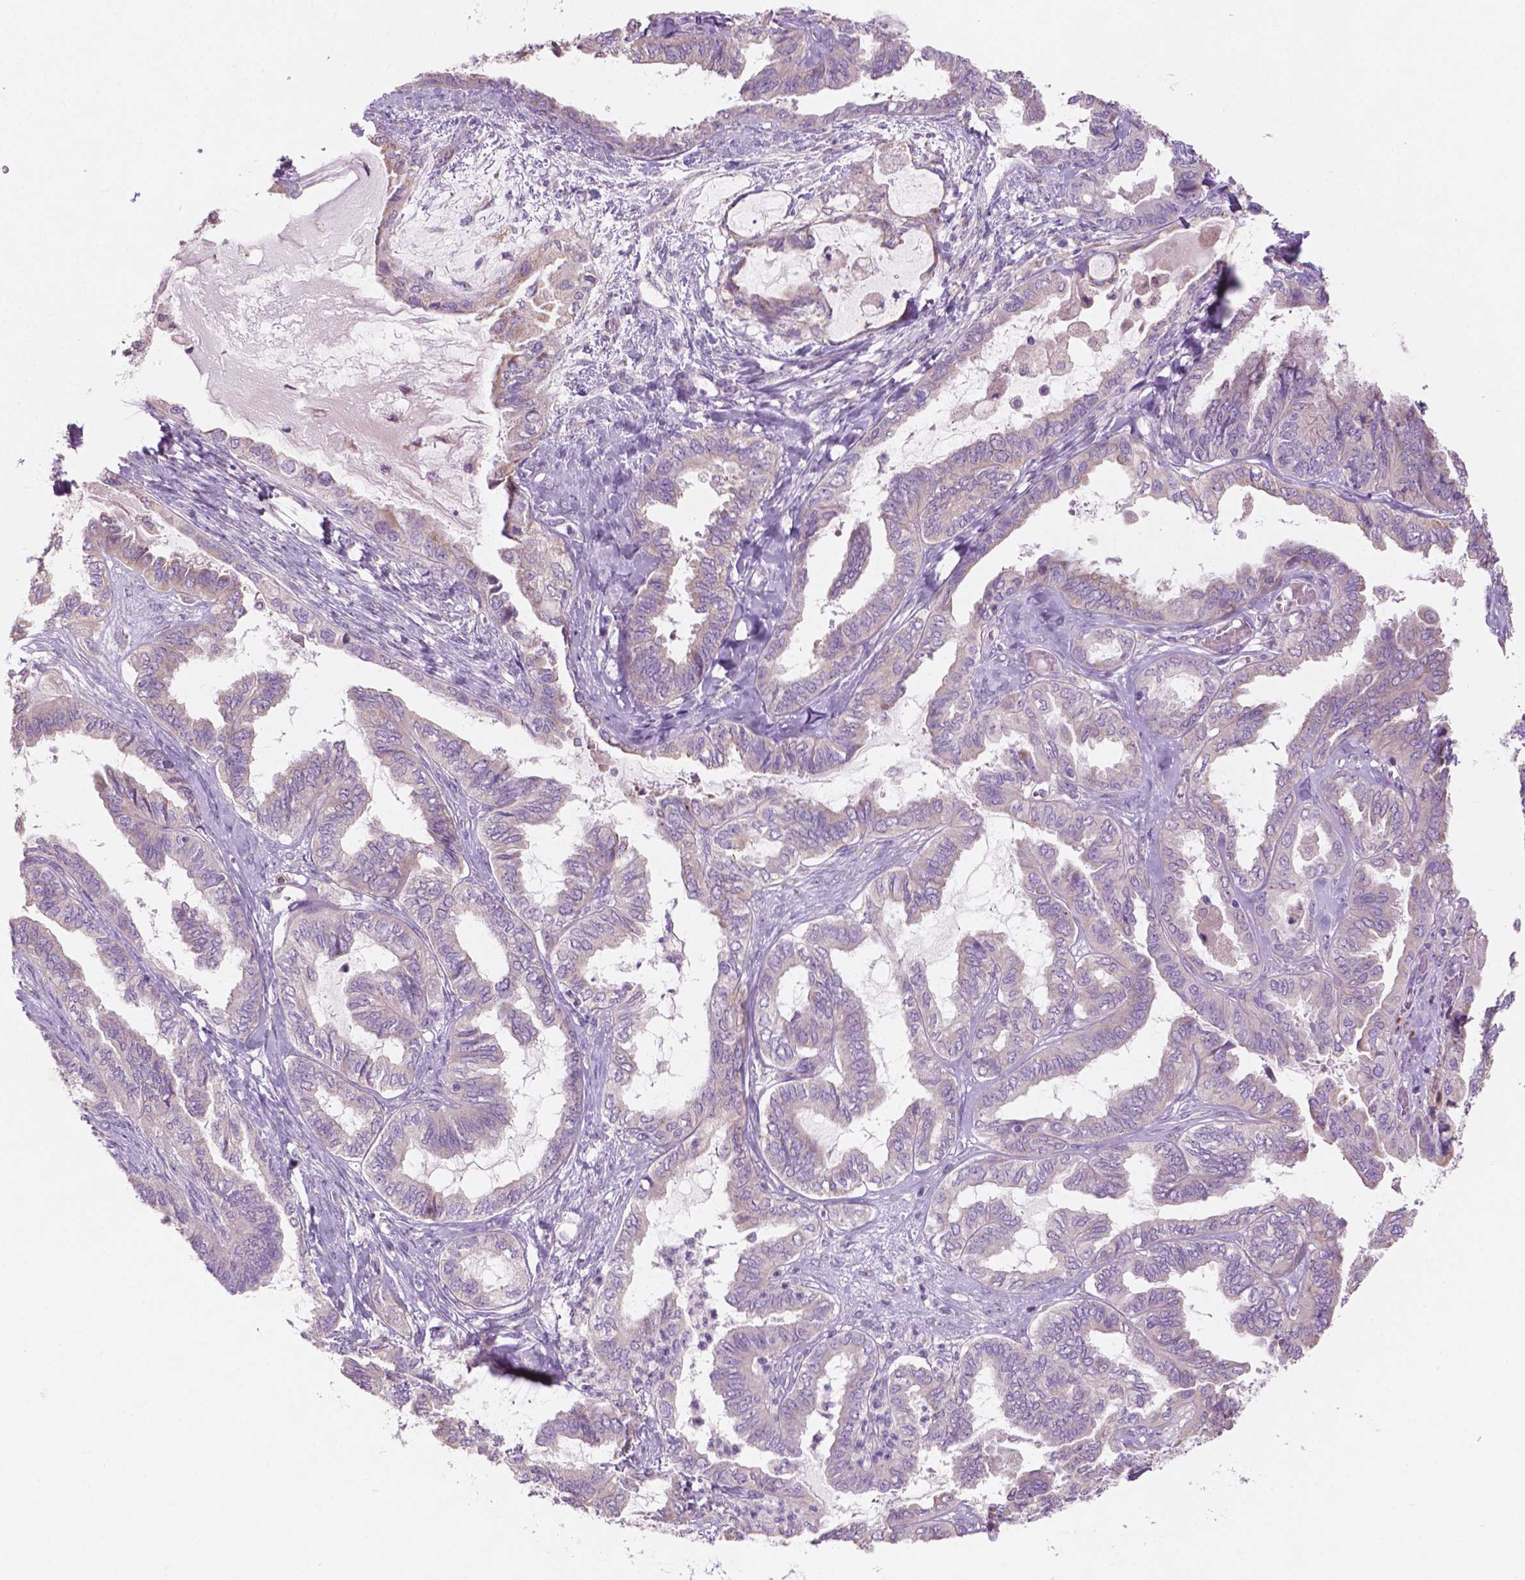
{"staining": {"intensity": "weak", "quantity": "25%-75%", "location": "cytoplasmic/membranous"}, "tissue": "ovarian cancer", "cell_type": "Tumor cells", "image_type": "cancer", "snomed": [{"axis": "morphology", "description": "Carcinoma, endometroid"}, {"axis": "topography", "description": "Ovary"}], "caption": "Human ovarian cancer stained for a protein (brown) demonstrates weak cytoplasmic/membranous positive expression in approximately 25%-75% of tumor cells.", "gene": "LRP1B", "patient": {"sex": "female", "age": 70}}